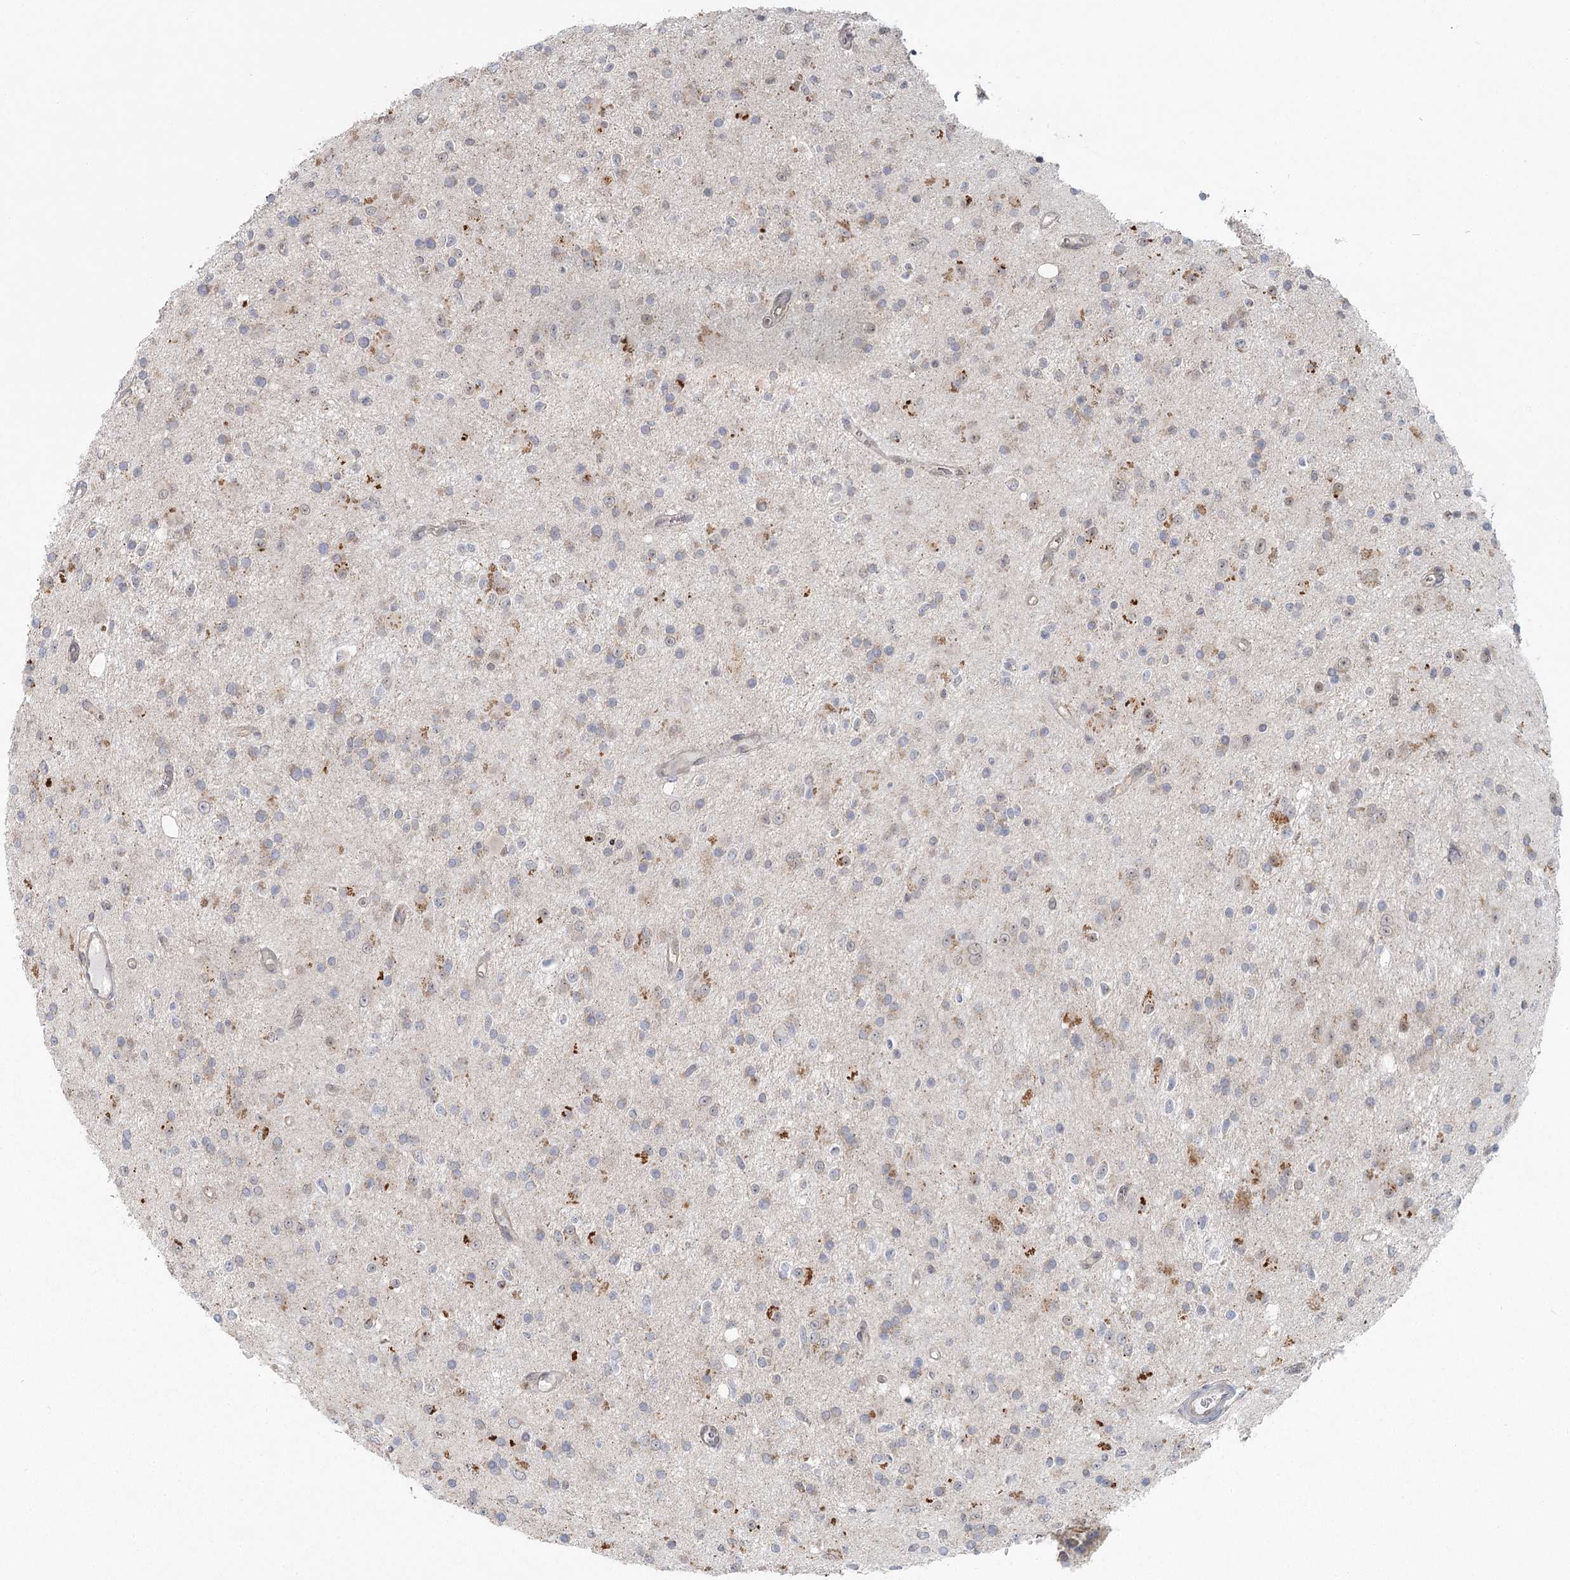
{"staining": {"intensity": "negative", "quantity": "none", "location": "none"}, "tissue": "glioma", "cell_type": "Tumor cells", "image_type": "cancer", "snomed": [{"axis": "morphology", "description": "Glioma, malignant, High grade"}, {"axis": "topography", "description": "Brain"}], "caption": "Human malignant glioma (high-grade) stained for a protein using immunohistochemistry (IHC) displays no staining in tumor cells.", "gene": "THNSL1", "patient": {"sex": "male", "age": 34}}